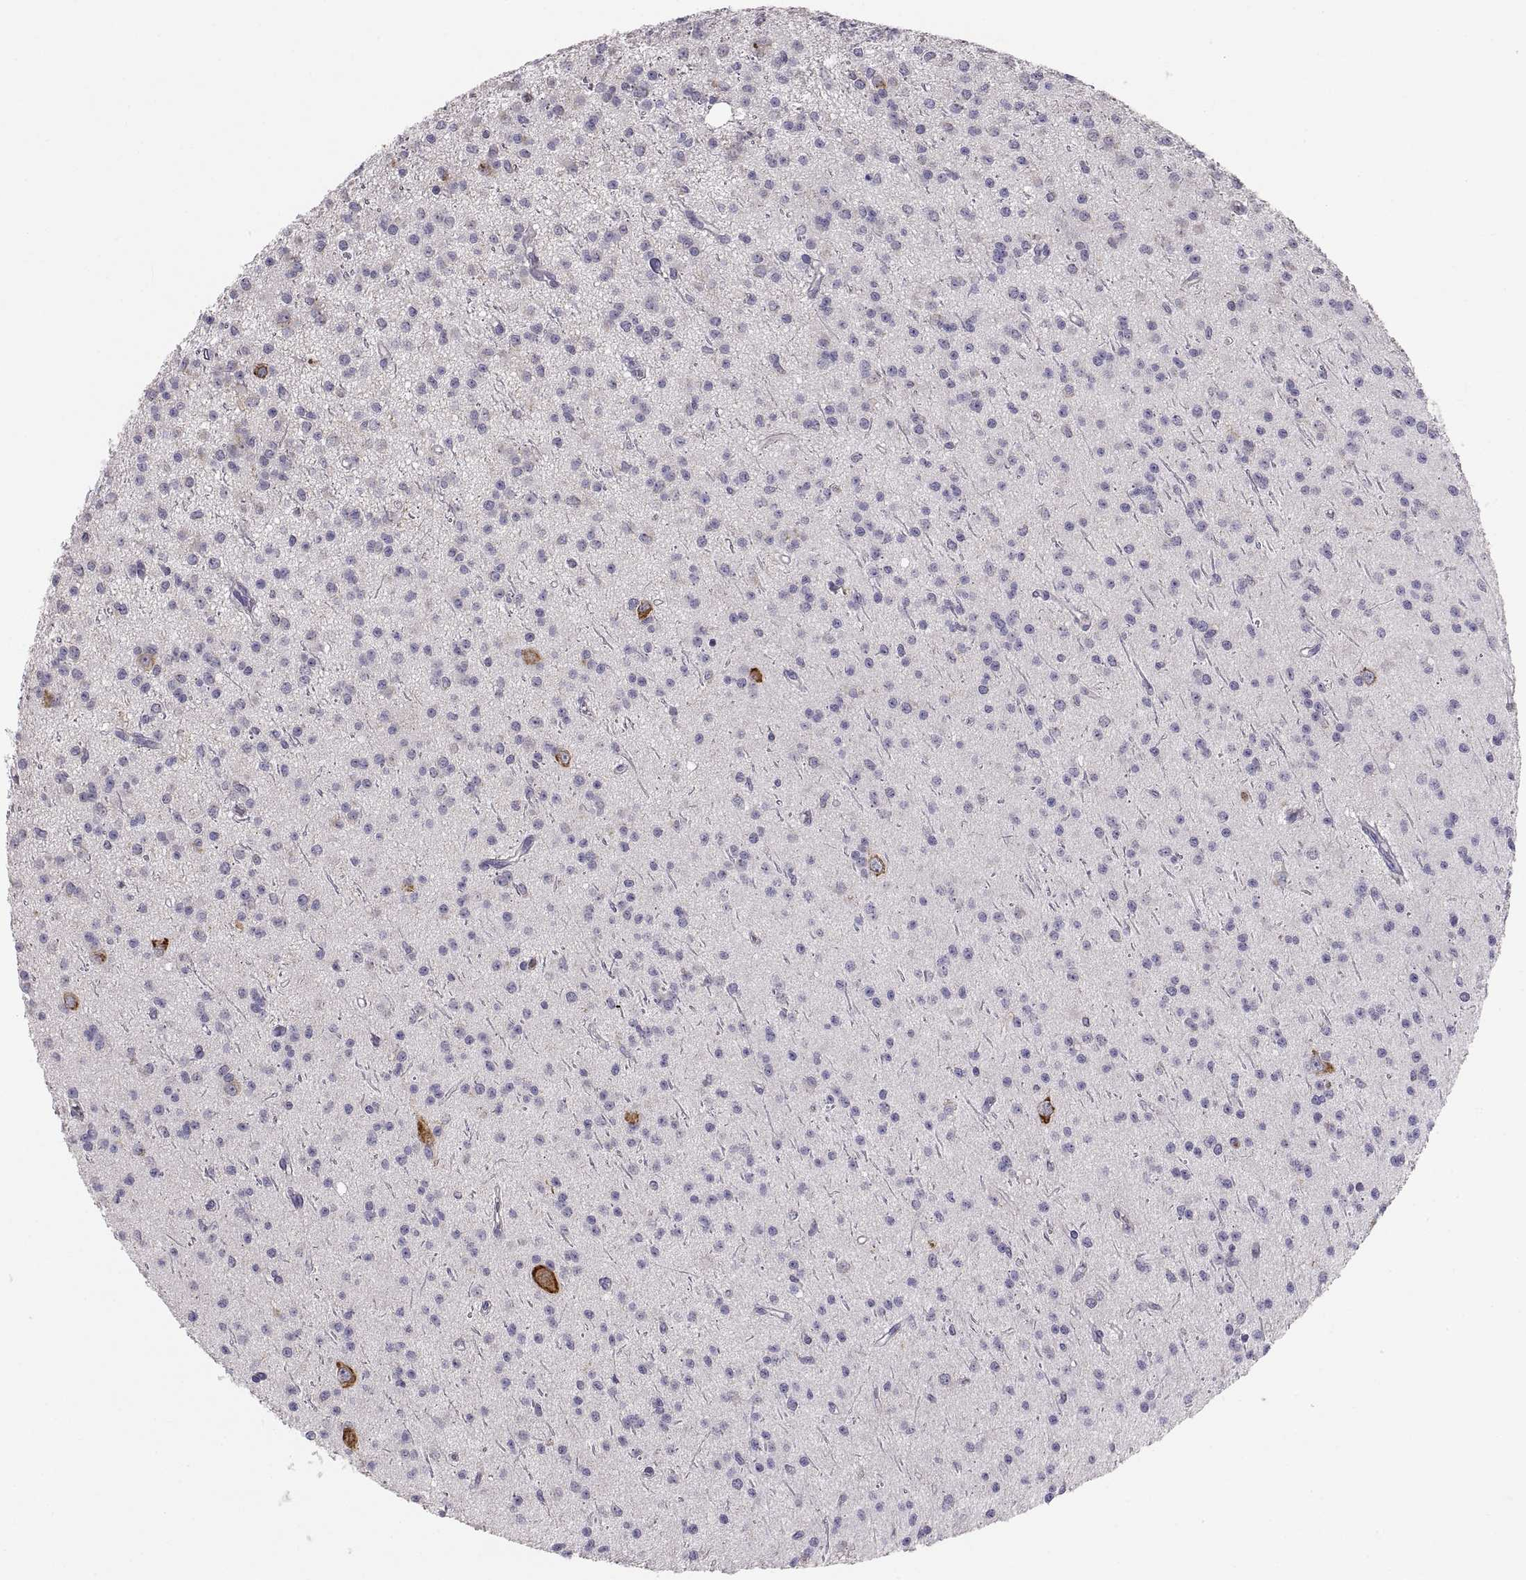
{"staining": {"intensity": "negative", "quantity": "none", "location": "none"}, "tissue": "glioma", "cell_type": "Tumor cells", "image_type": "cancer", "snomed": [{"axis": "morphology", "description": "Glioma, malignant, Low grade"}, {"axis": "topography", "description": "Brain"}], "caption": "This is a image of immunohistochemistry staining of malignant low-grade glioma, which shows no expression in tumor cells.", "gene": "ERO1A", "patient": {"sex": "male", "age": 27}}